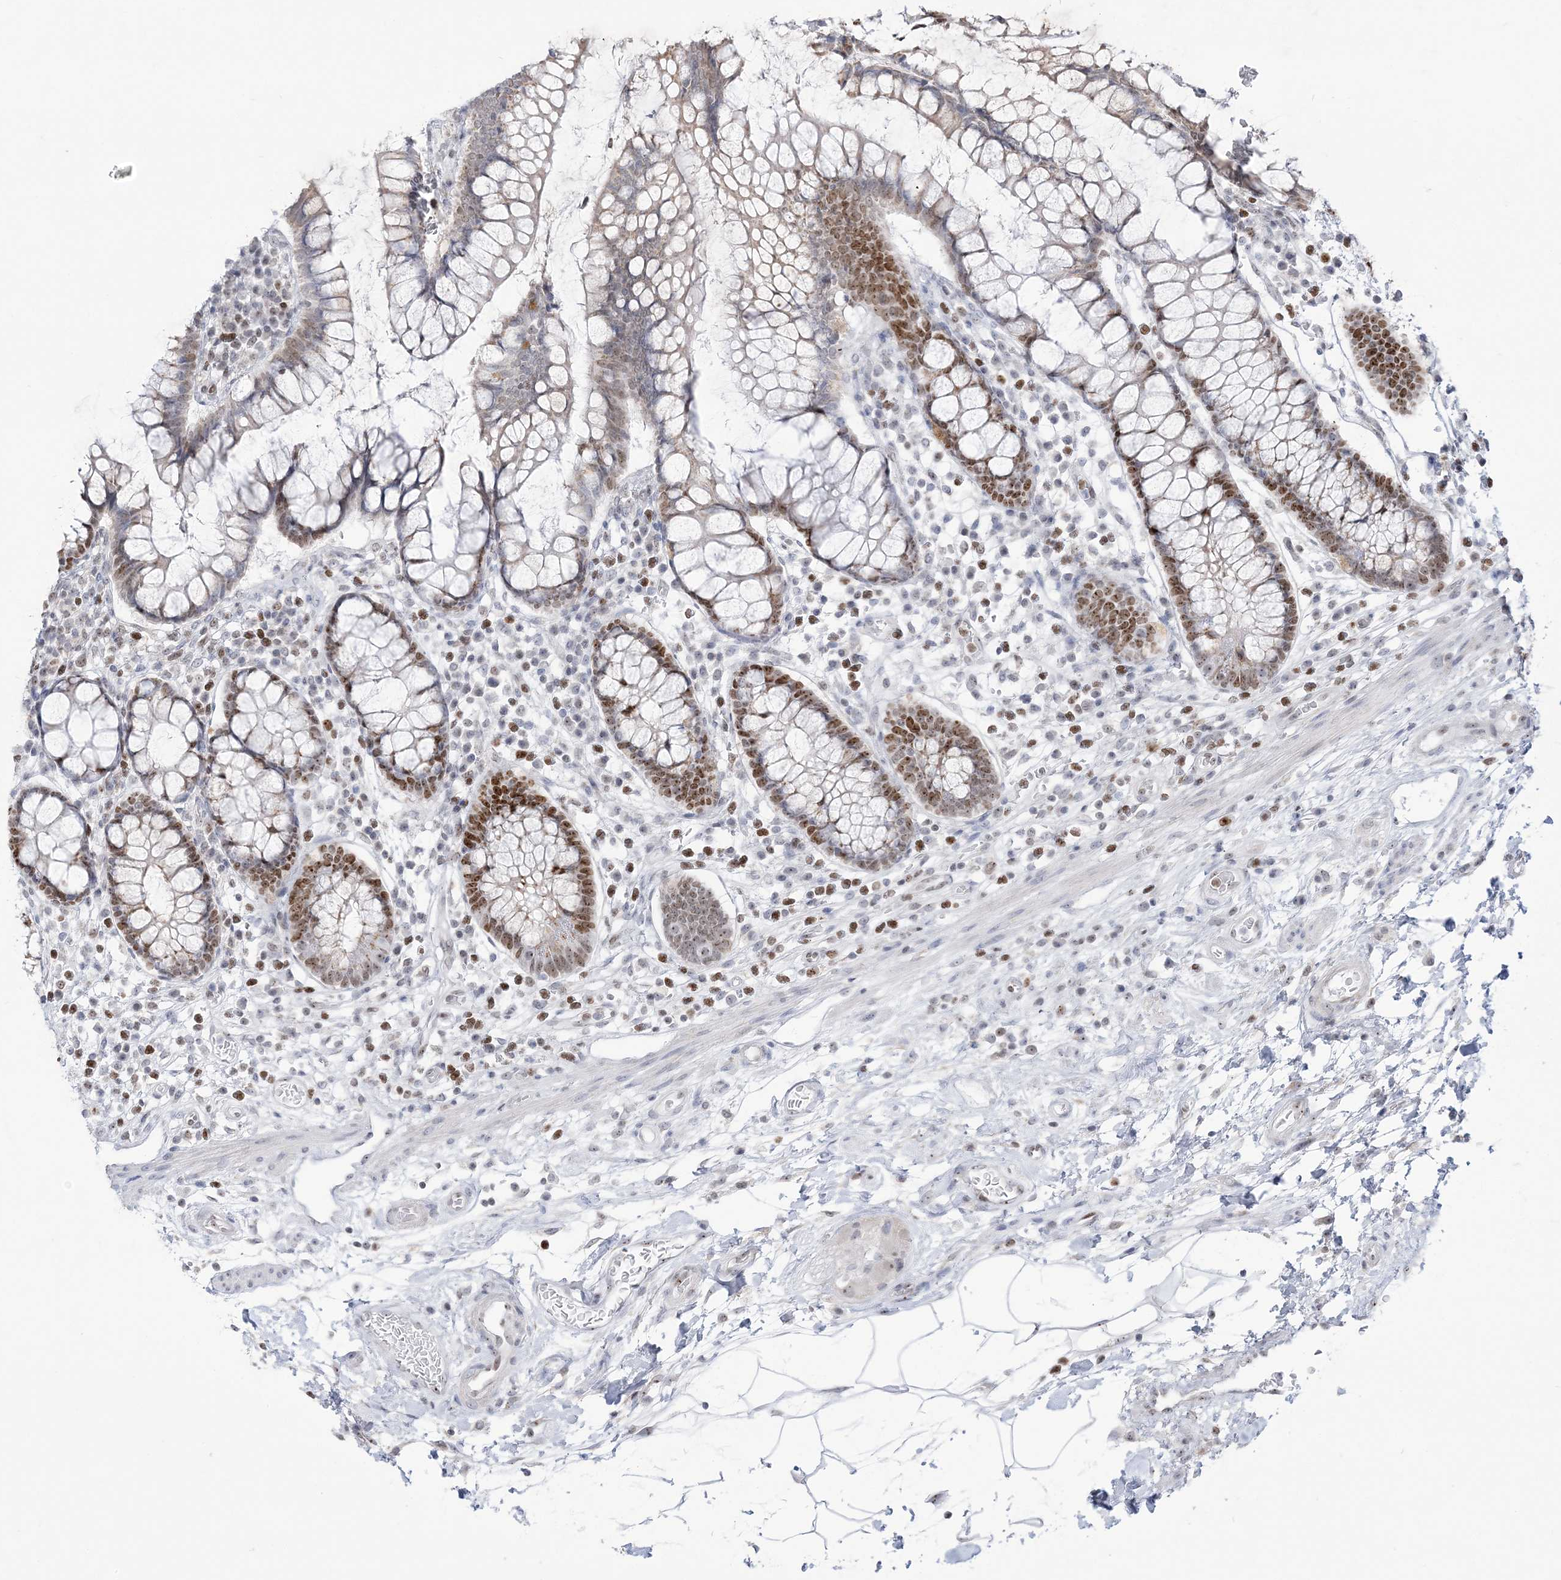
{"staining": {"intensity": "negative", "quantity": "none", "location": "none"}, "tissue": "colon", "cell_type": "Endothelial cells", "image_type": "normal", "snomed": [{"axis": "morphology", "description": "Normal tissue, NOS"}, {"axis": "topography", "description": "Colon"}], "caption": "An immunohistochemistry photomicrograph of normal colon is shown. There is no staining in endothelial cells of colon.", "gene": "DDX21", "patient": {"sex": "female", "age": 79}}